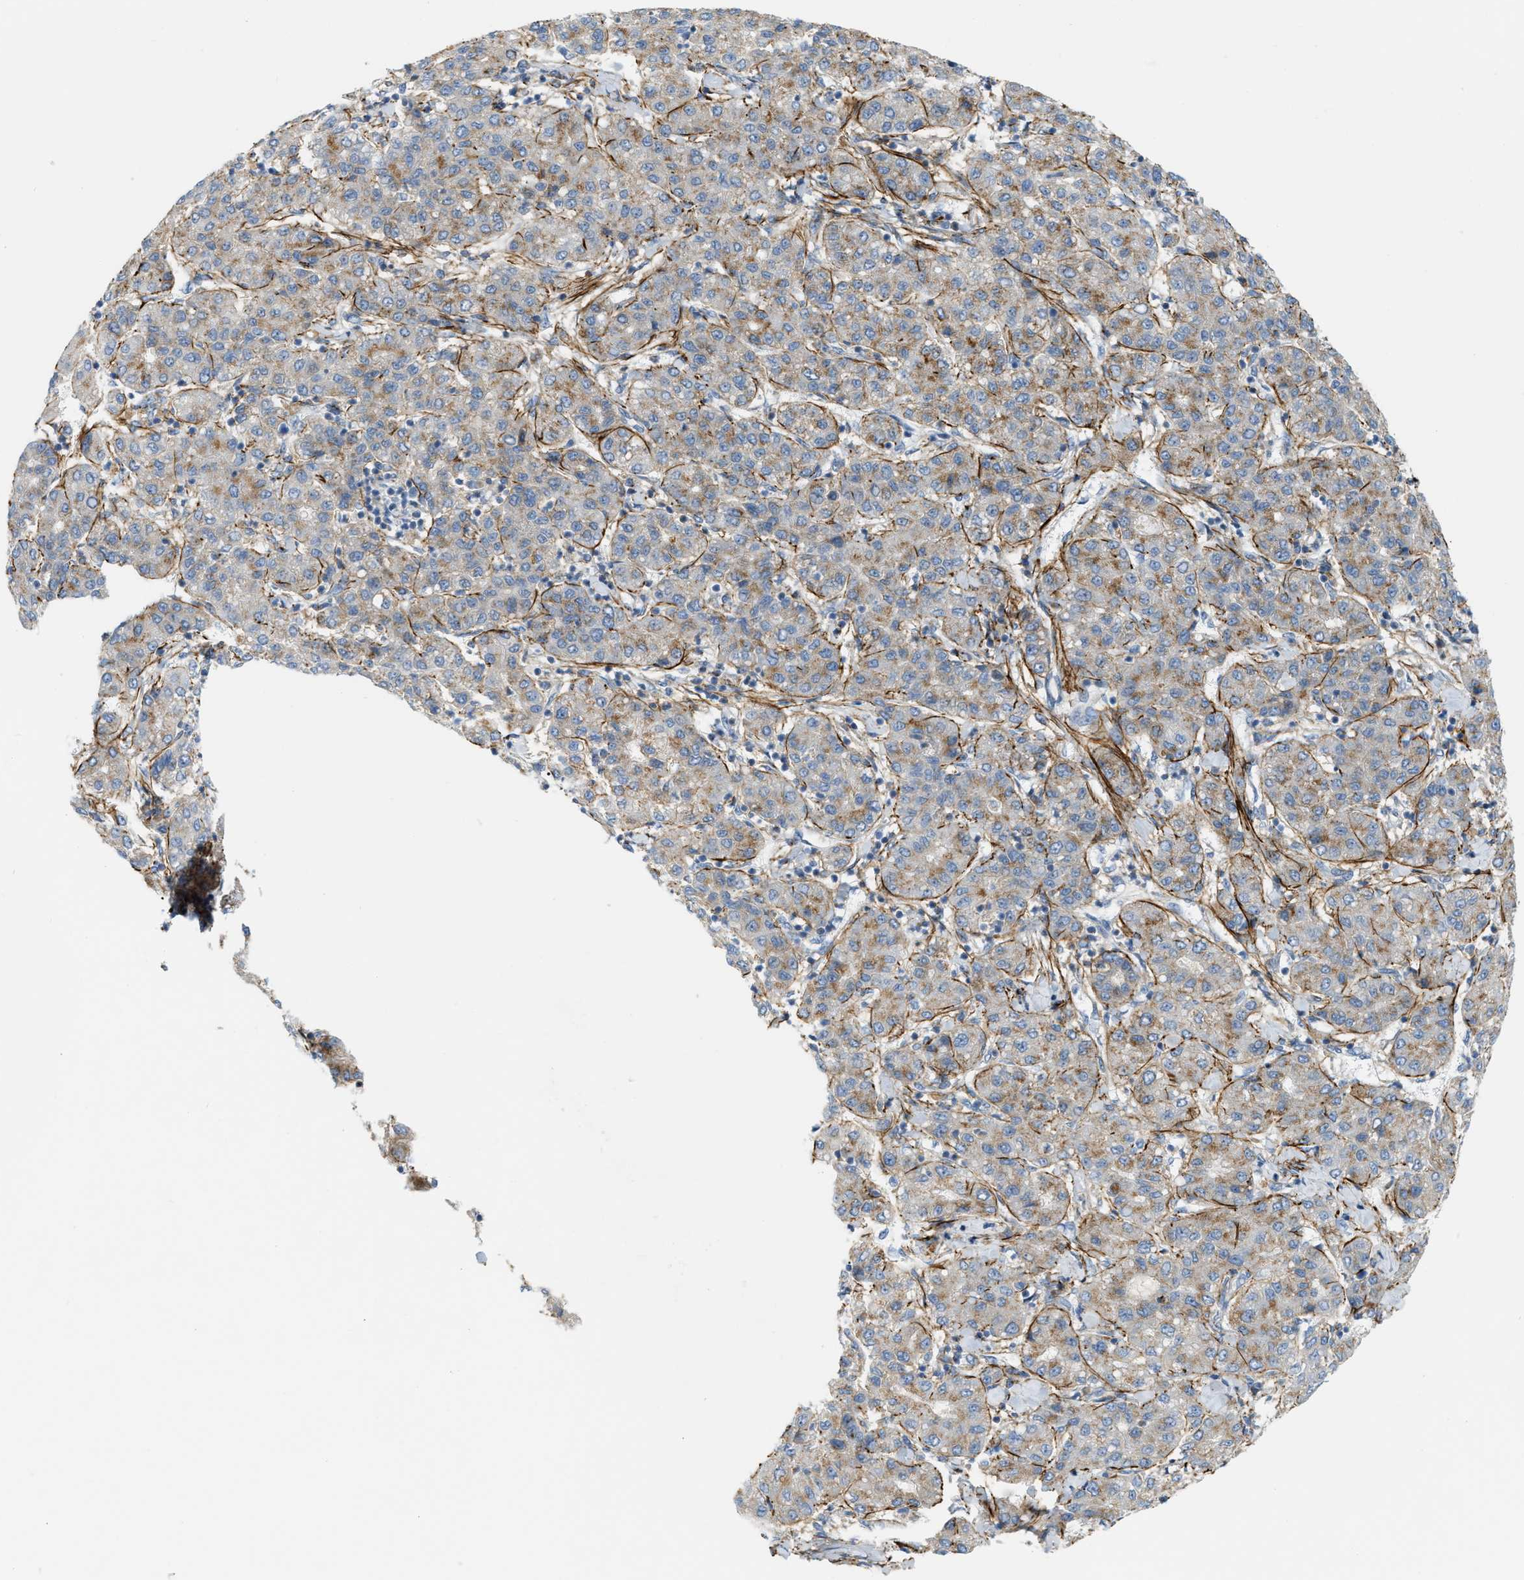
{"staining": {"intensity": "moderate", "quantity": ">75%", "location": "cytoplasmic/membranous"}, "tissue": "liver cancer", "cell_type": "Tumor cells", "image_type": "cancer", "snomed": [{"axis": "morphology", "description": "Carcinoma, Hepatocellular, NOS"}, {"axis": "topography", "description": "Liver"}], "caption": "Immunohistochemistry (DAB (3,3'-diaminobenzidine)) staining of liver cancer displays moderate cytoplasmic/membranous protein staining in about >75% of tumor cells.", "gene": "LMBRD1", "patient": {"sex": "male", "age": 65}}